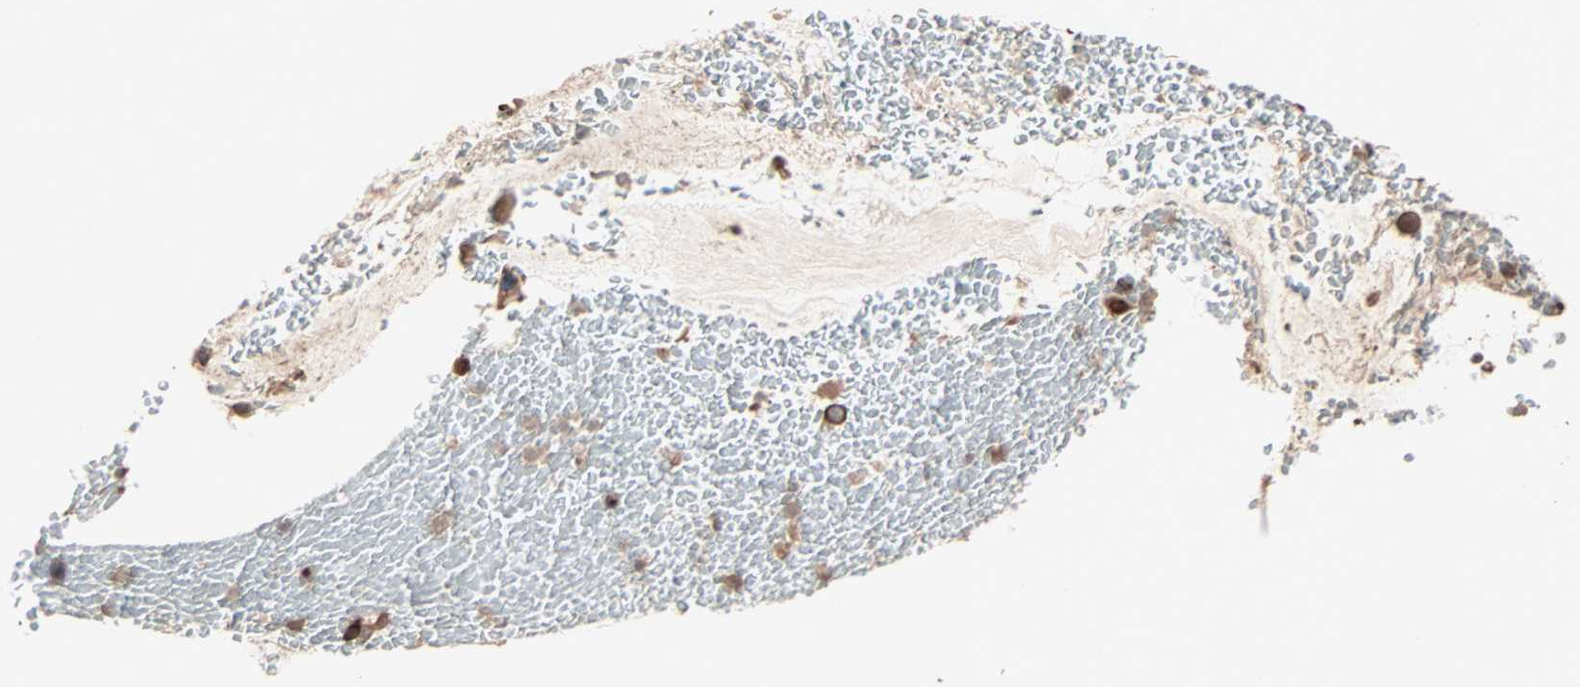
{"staining": {"intensity": "moderate", "quantity": ">75%", "location": "cytoplasmic/membranous,nuclear"}, "tissue": "bronchus", "cell_type": "Respiratory epithelial cells", "image_type": "normal", "snomed": [{"axis": "morphology", "description": "Normal tissue, NOS"}, {"axis": "topography", "description": "Bronchus"}], "caption": "Brown immunohistochemical staining in unremarkable human bronchus displays moderate cytoplasmic/membranous,nuclear staining in approximately >75% of respiratory epithelial cells. The staining is performed using DAB brown chromogen to label protein expression. The nuclei are counter-stained blue using hematoxylin.", "gene": "CALCRL", "patient": {"sex": "male", "age": 66}}